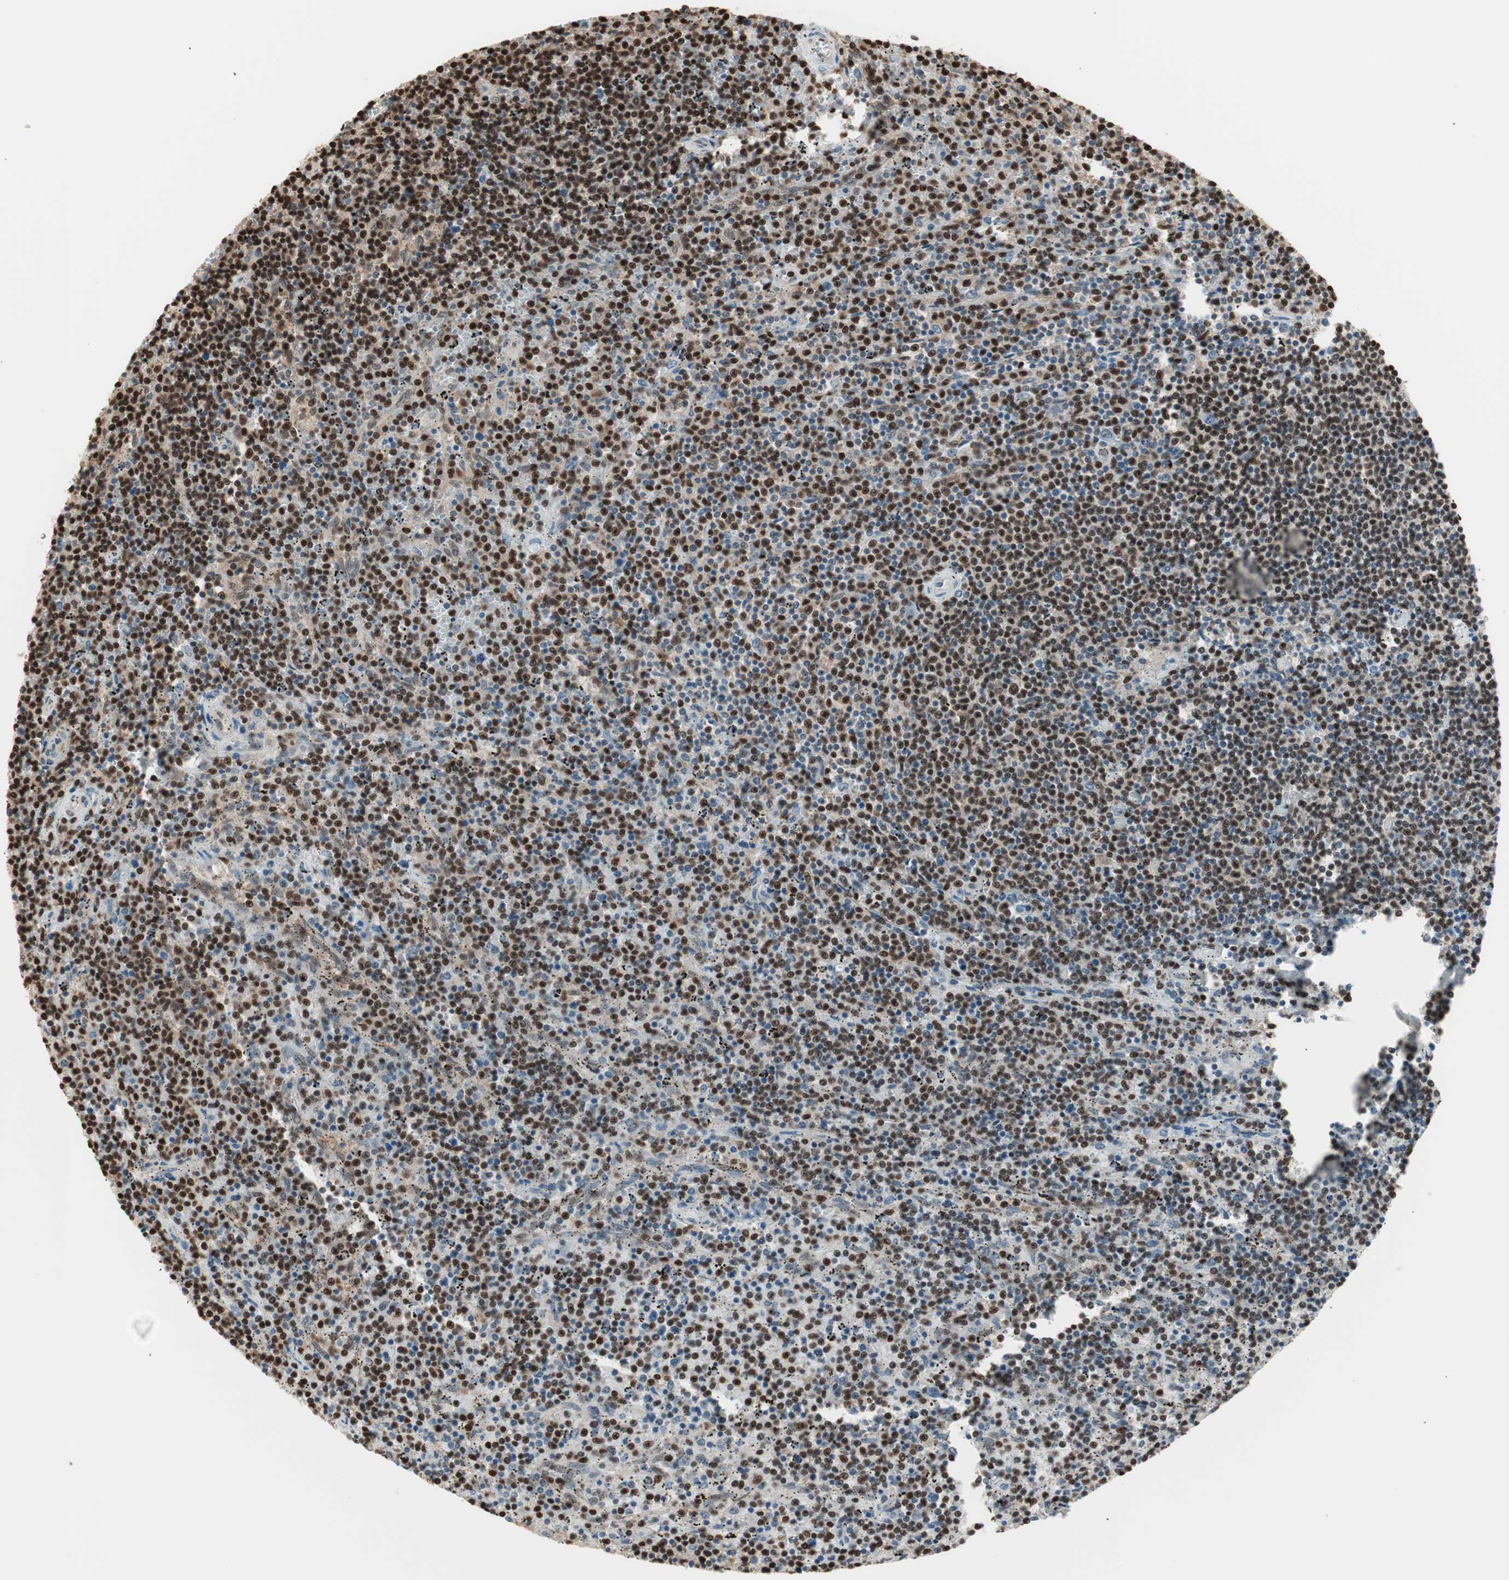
{"staining": {"intensity": "strong", "quantity": ">75%", "location": "nuclear"}, "tissue": "lymphoma", "cell_type": "Tumor cells", "image_type": "cancer", "snomed": [{"axis": "morphology", "description": "Malignant lymphoma, non-Hodgkin's type, Low grade"}, {"axis": "topography", "description": "Spleen"}], "caption": "A photomicrograph of malignant lymphoma, non-Hodgkin's type (low-grade) stained for a protein displays strong nuclear brown staining in tumor cells. (Stains: DAB (3,3'-diaminobenzidine) in brown, nuclei in blue, Microscopy: brightfield microscopy at high magnification).", "gene": "LONP2", "patient": {"sex": "female", "age": 50}}